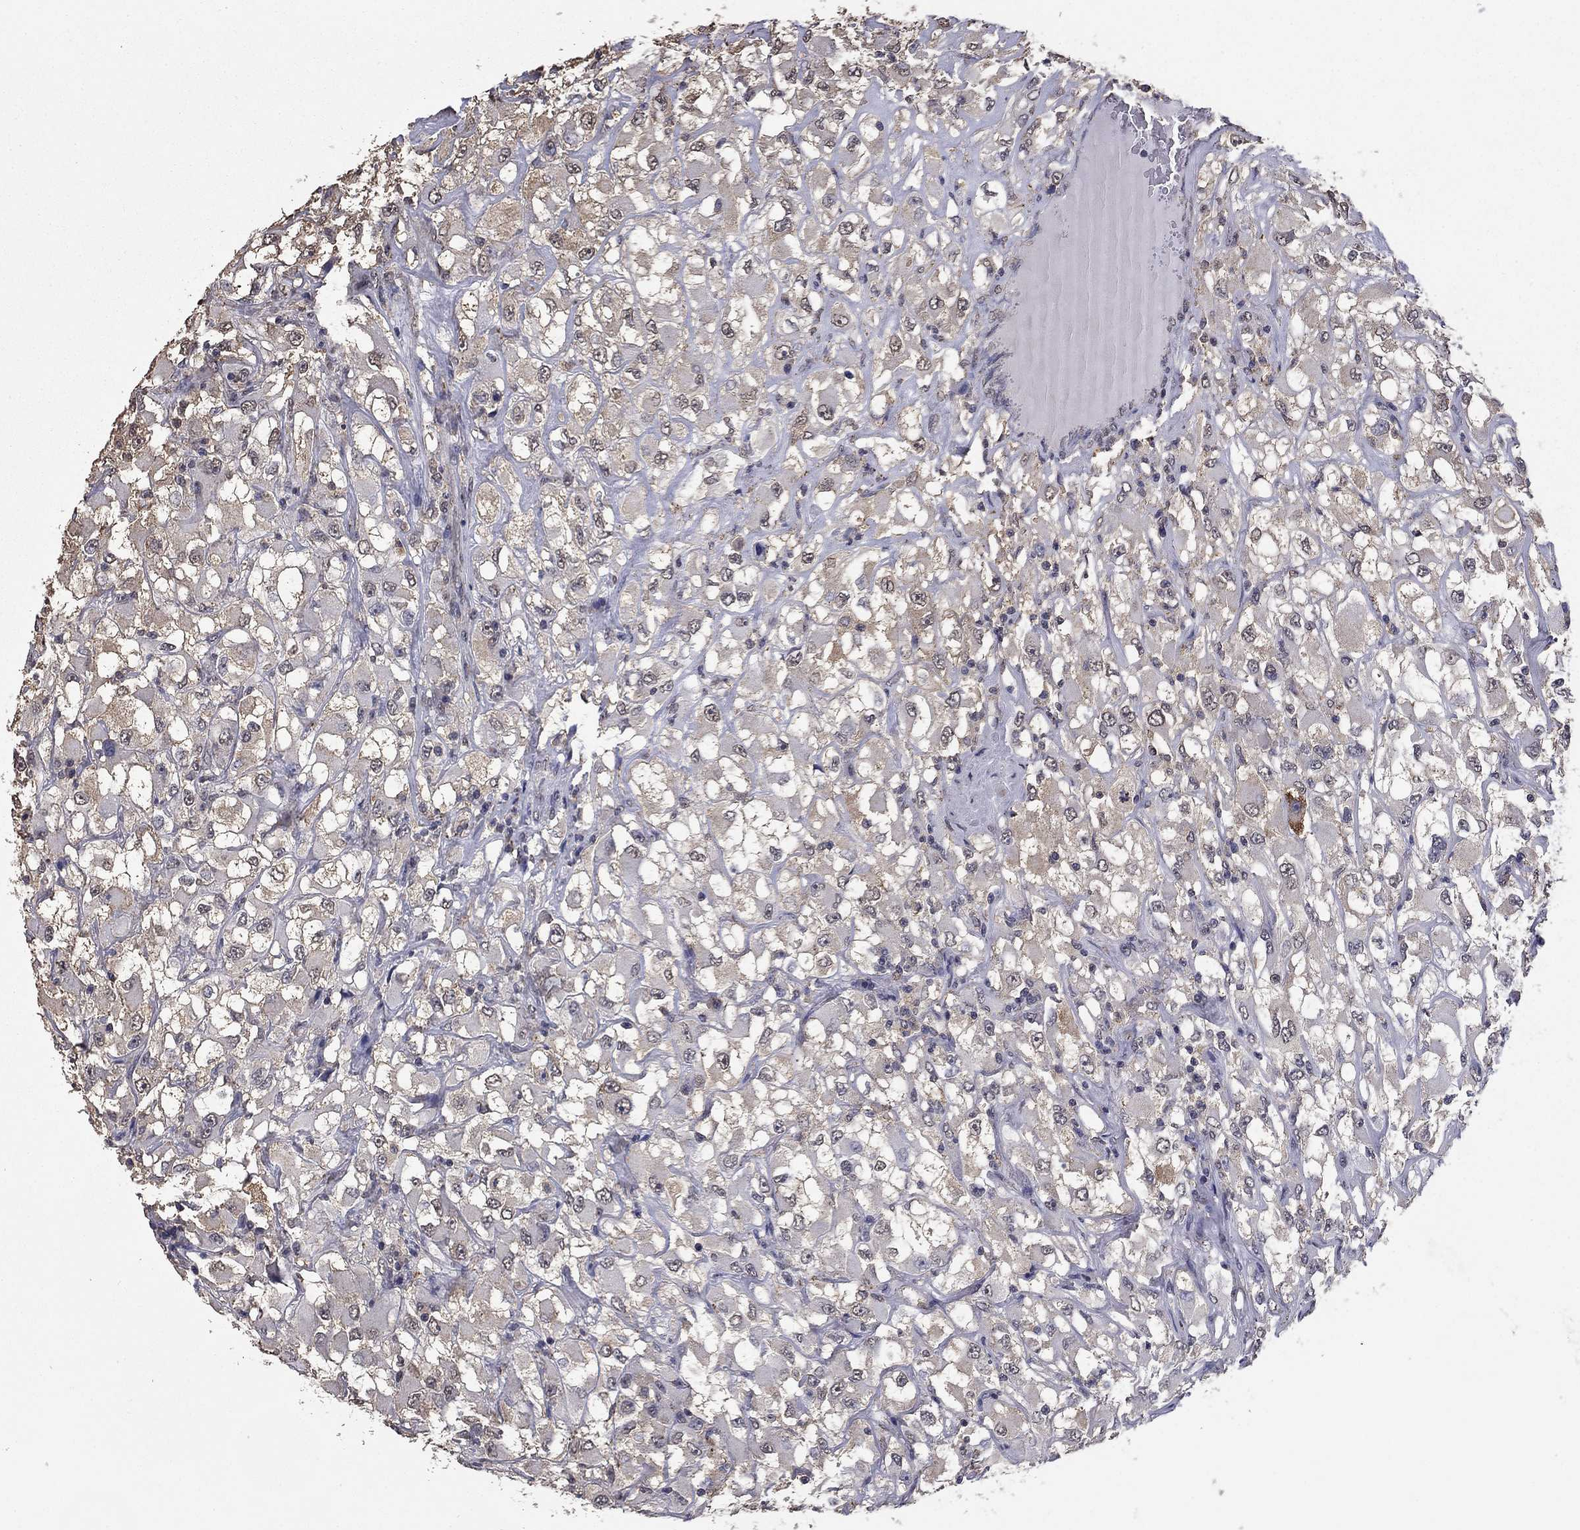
{"staining": {"intensity": "negative", "quantity": "none", "location": "none"}, "tissue": "renal cancer", "cell_type": "Tumor cells", "image_type": "cancer", "snomed": [{"axis": "morphology", "description": "Adenocarcinoma, NOS"}, {"axis": "topography", "description": "Kidney"}], "caption": "Immunohistochemistry (IHC) image of renal adenocarcinoma stained for a protein (brown), which shows no expression in tumor cells.", "gene": "MFAP3L", "patient": {"sex": "female", "age": 52}}